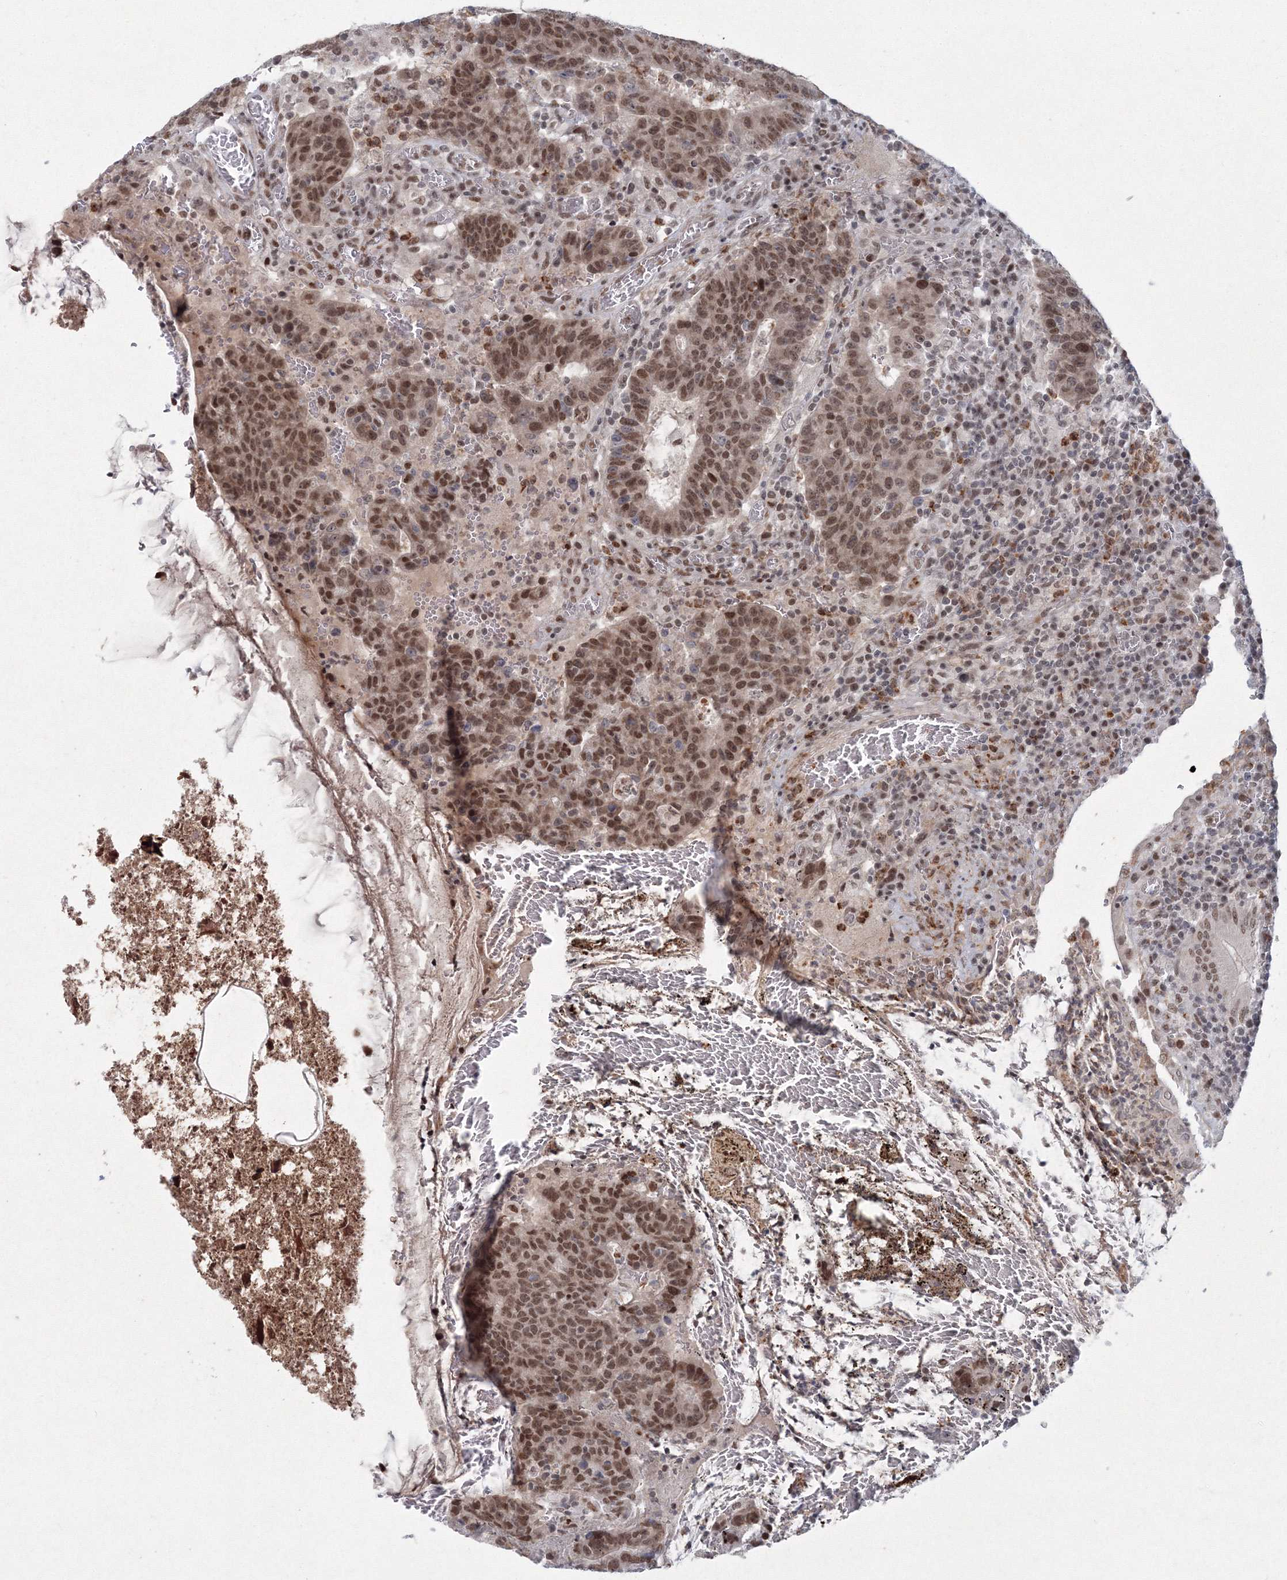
{"staining": {"intensity": "moderate", "quantity": ">75%", "location": "nuclear"}, "tissue": "colorectal cancer", "cell_type": "Tumor cells", "image_type": "cancer", "snomed": [{"axis": "morphology", "description": "Adenocarcinoma, NOS"}, {"axis": "topography", "description": "Colon"}], "caption": "Immunohistochemistry micrograph of human adenocarcinoma (colorectal) stained for a protein (brown), which demonstrates medium levels of moderate nuclear staining in approximately >75% of tumor cells.", "gene": "C3orf33", "patient": {"sex": "female", "age": 75}}